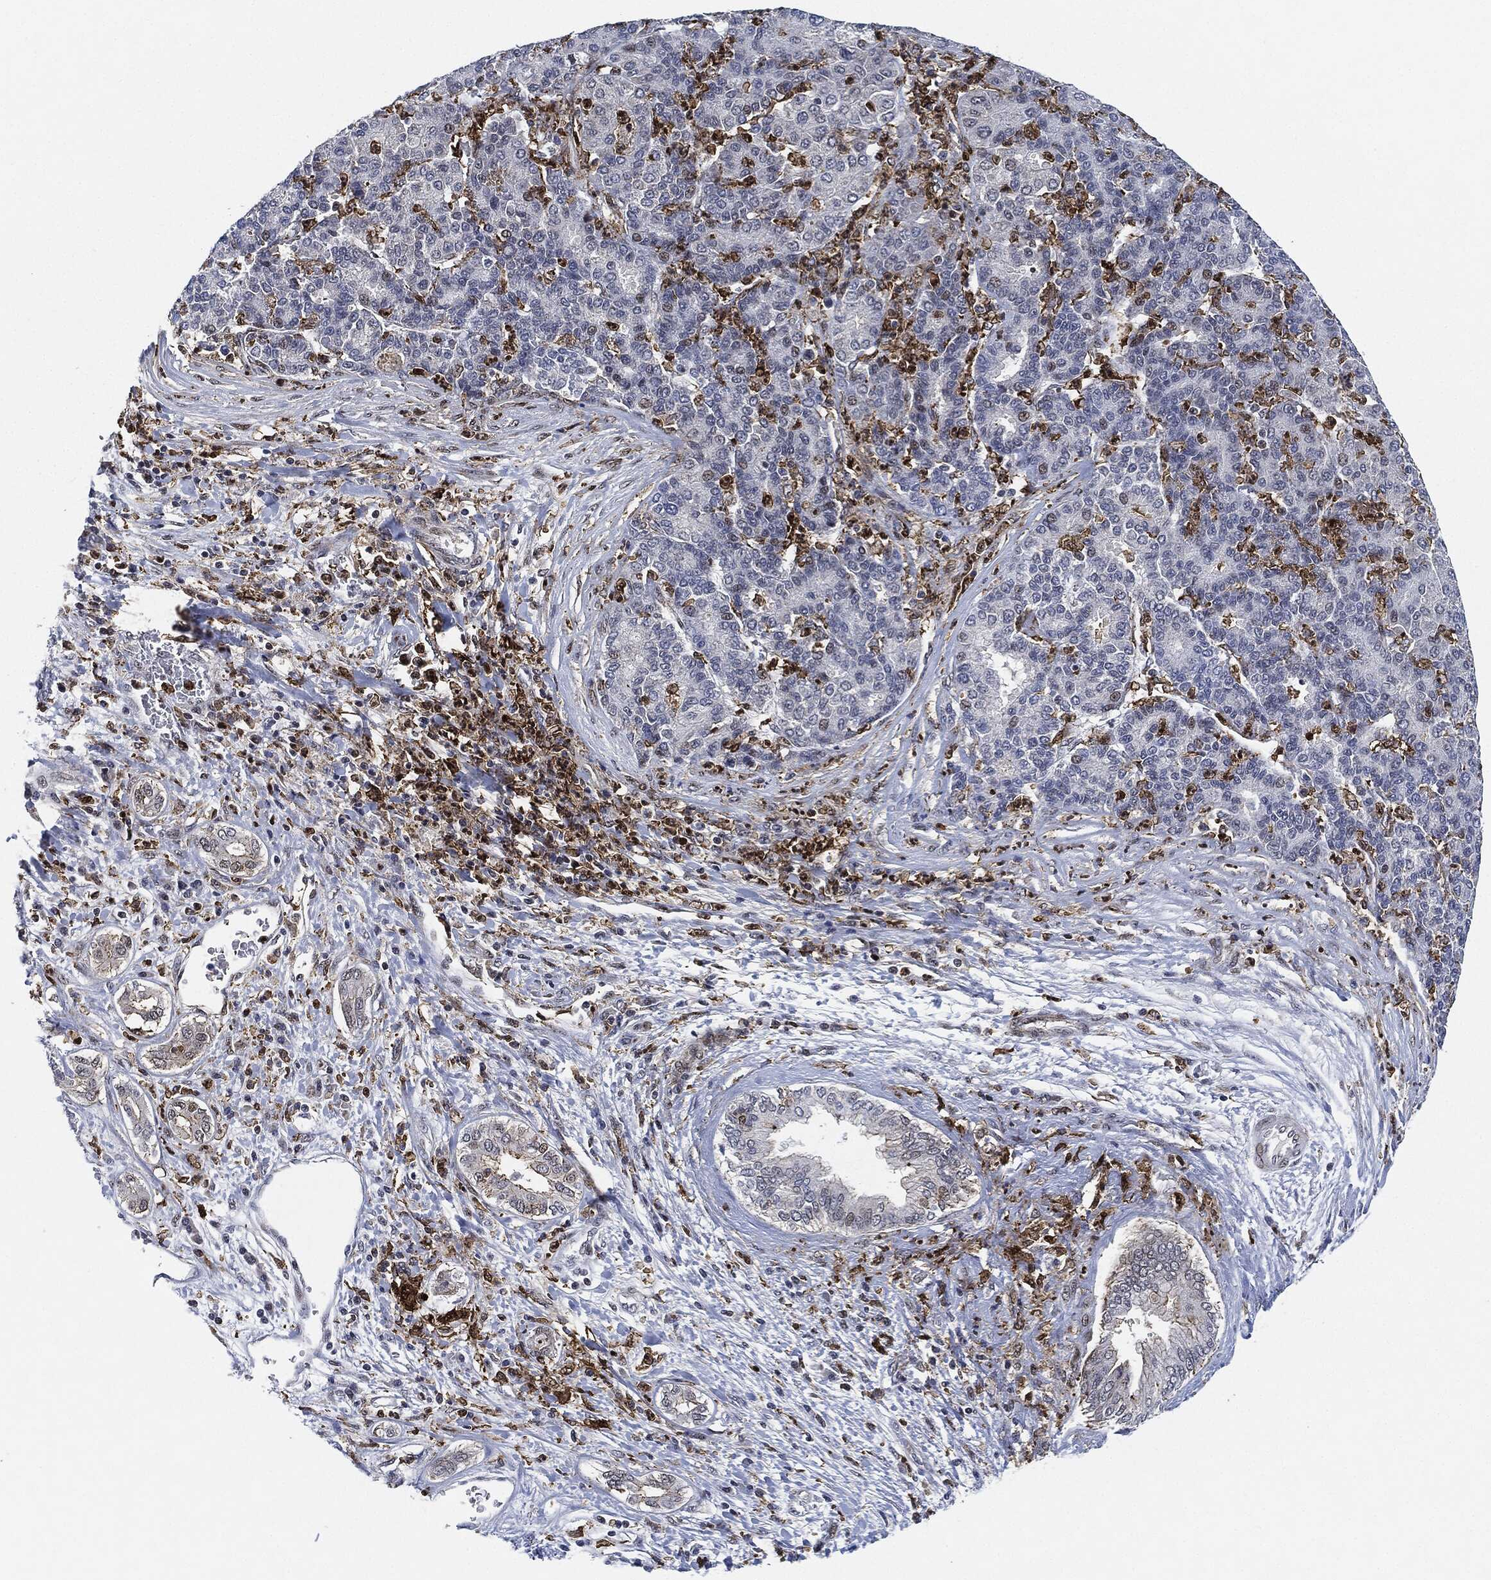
{"staining": {"intensity": "negative", "quantity": "none", "location": "none"}, "tissue": "liver cancer", "cell_type": "Tumor cells", "image_type": "cancer", "snomed": [{"axis": "morphology", "description": "Carcinoma, Hepatocellular, NOS"}, {"axis": "topography", "description": "Liver"}], "caption": "DAB (3,3'-diaminobenzidine) immunohistochemical staining of hepatocellular carcinoma (liver) demonstrates no significant staining in tumor cells.", "gene": "NANOS3", "patient": {"sex": "male", "age": 65}}